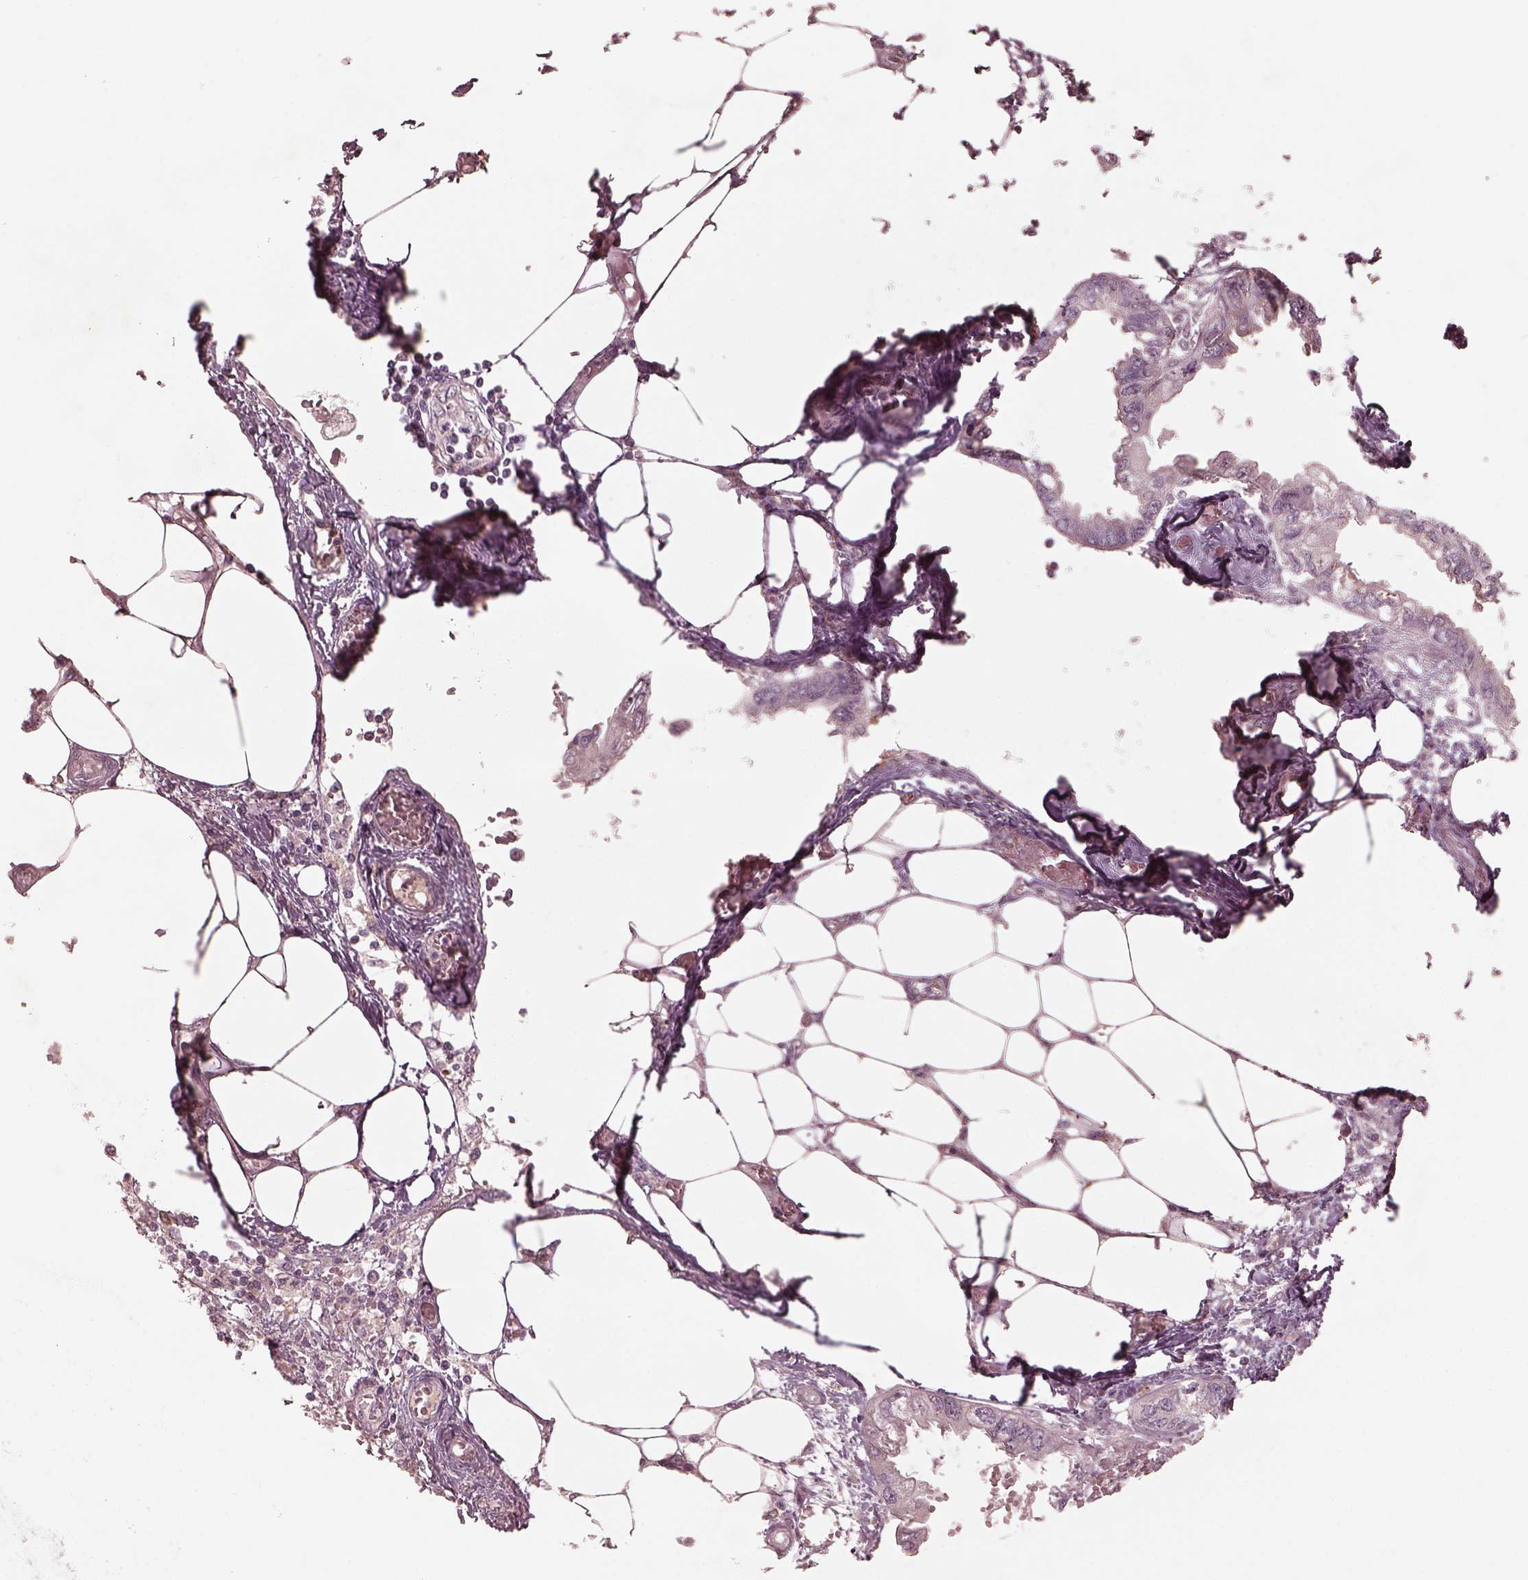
{"staining": {"intensity": "negative", "quantity": "none", "location": "none"}, "tissue": "endometrial cancer", "cell_type": "Tumor cells", "image_type": "cancer", "snomed": [{"axis": "morphology", "description": "Adenocarcinoma, NOS"}, {"axis": "morphology", "description": "Adenocarcinoma, metastatic, NOS"}, {"axis": "topography", "description": "Adipose tissue"}, {"axis": "topography", "description": "Endometrium"}], "caption": "An image of endometrial cancer (adenocarcinoma) stained for a protein exhibits no brown staining in tumor cells.", "gene": "VWA5B1", "patient": {"sex": "female", "age": 67}}